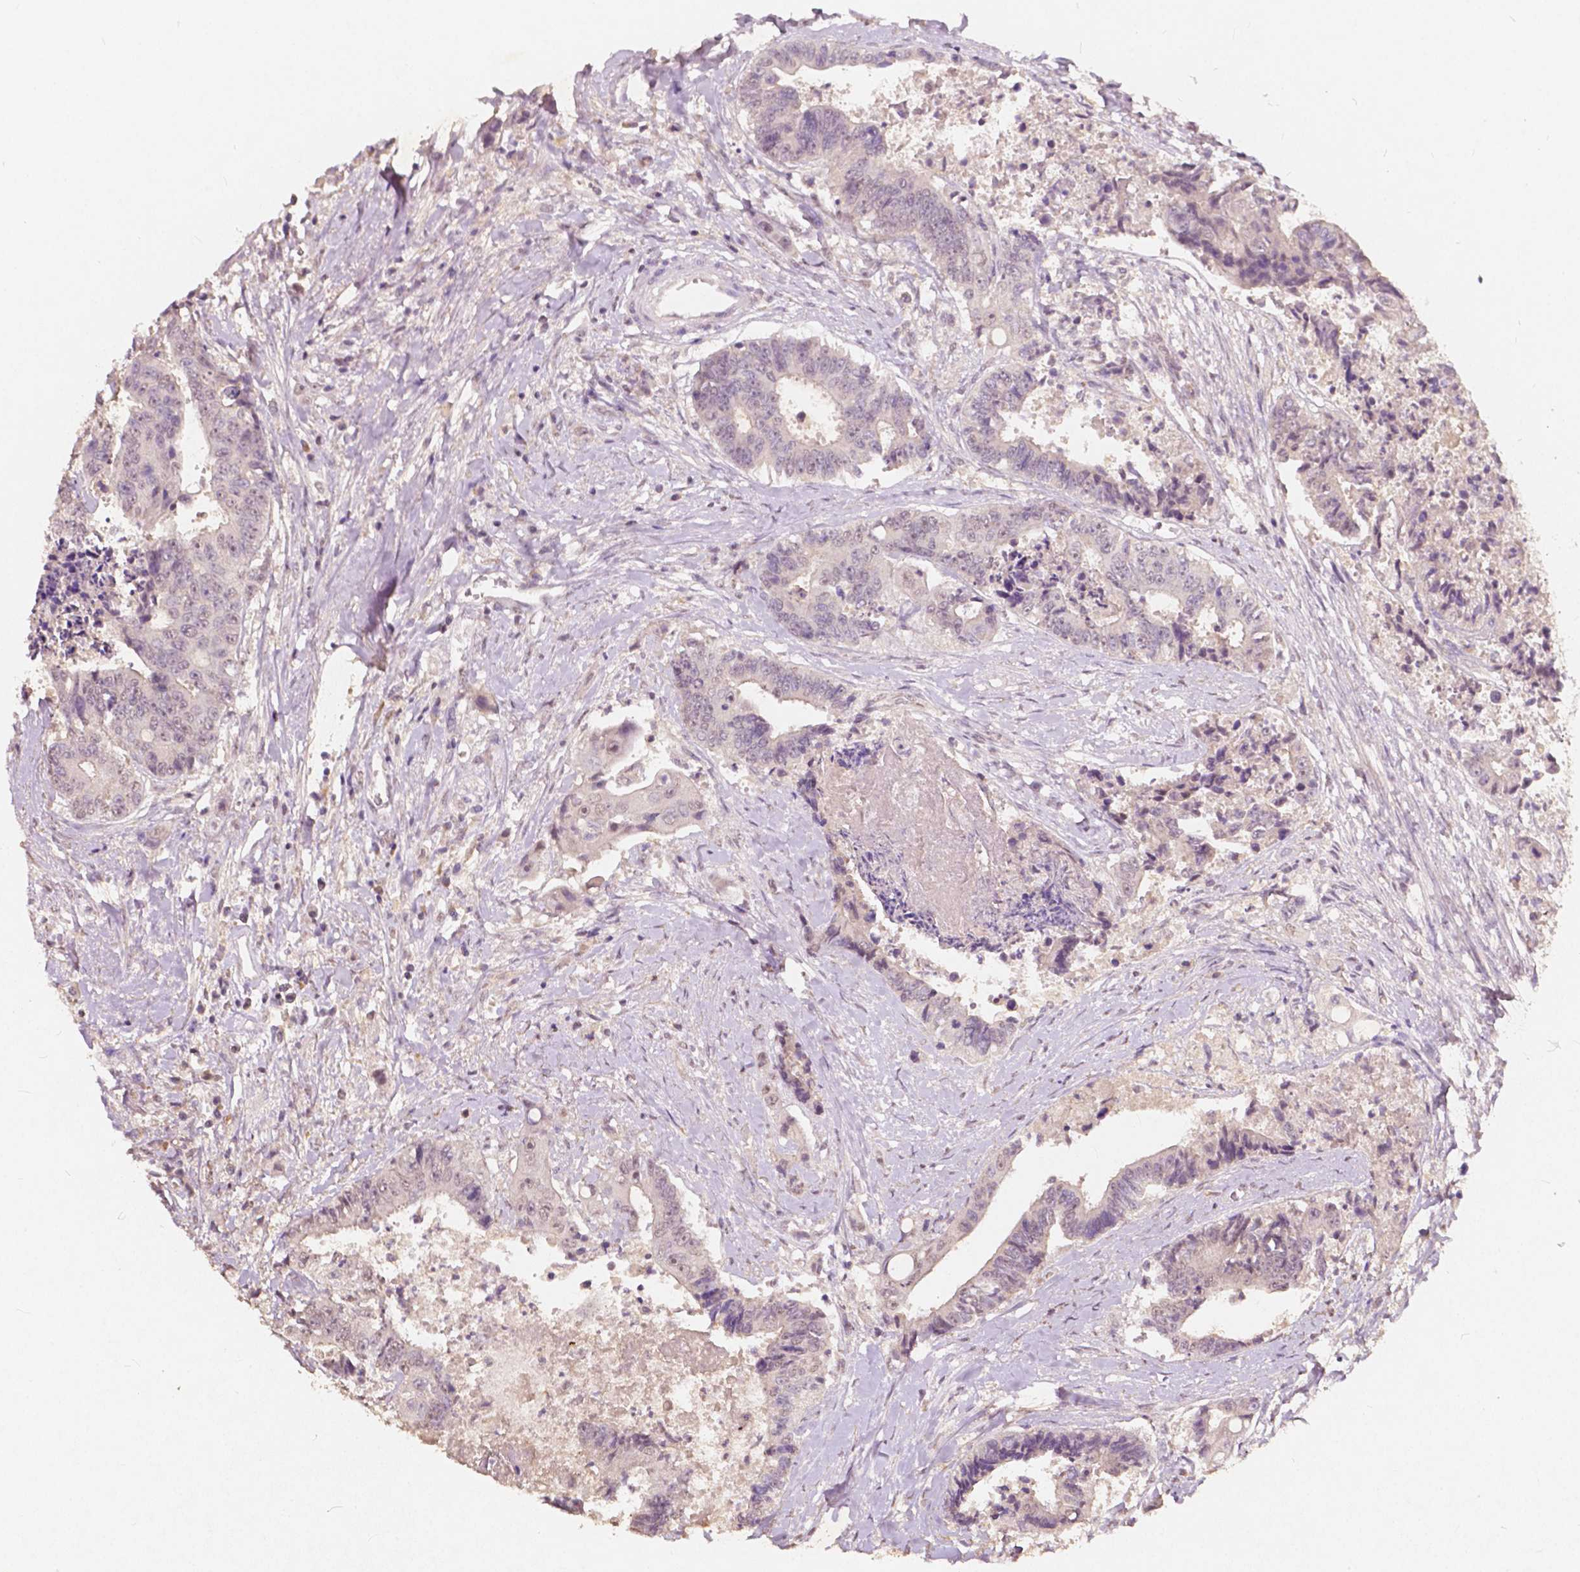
{"staining": {"intensity": "weak", "quantity": "25%-75%", "location": "nuclear"}, "tissue": "colorectal cancer", "cell_type": "Tumor cells", "image_type": "cancer", "snomed": [{"axis": "morphology", "description": "Adenocarcinoma, NOS"}, {"axis": "topography", "description": "Rectum"}], "caption": "Approximately 25%-75% of tumor cells in human adenocarcinoma (colorectal) show weak nuclear protein positivity as visualized by brown immunohistochemical staining.", "gene": "SOX15", "patient": {"sex": "male", "age": 54}}